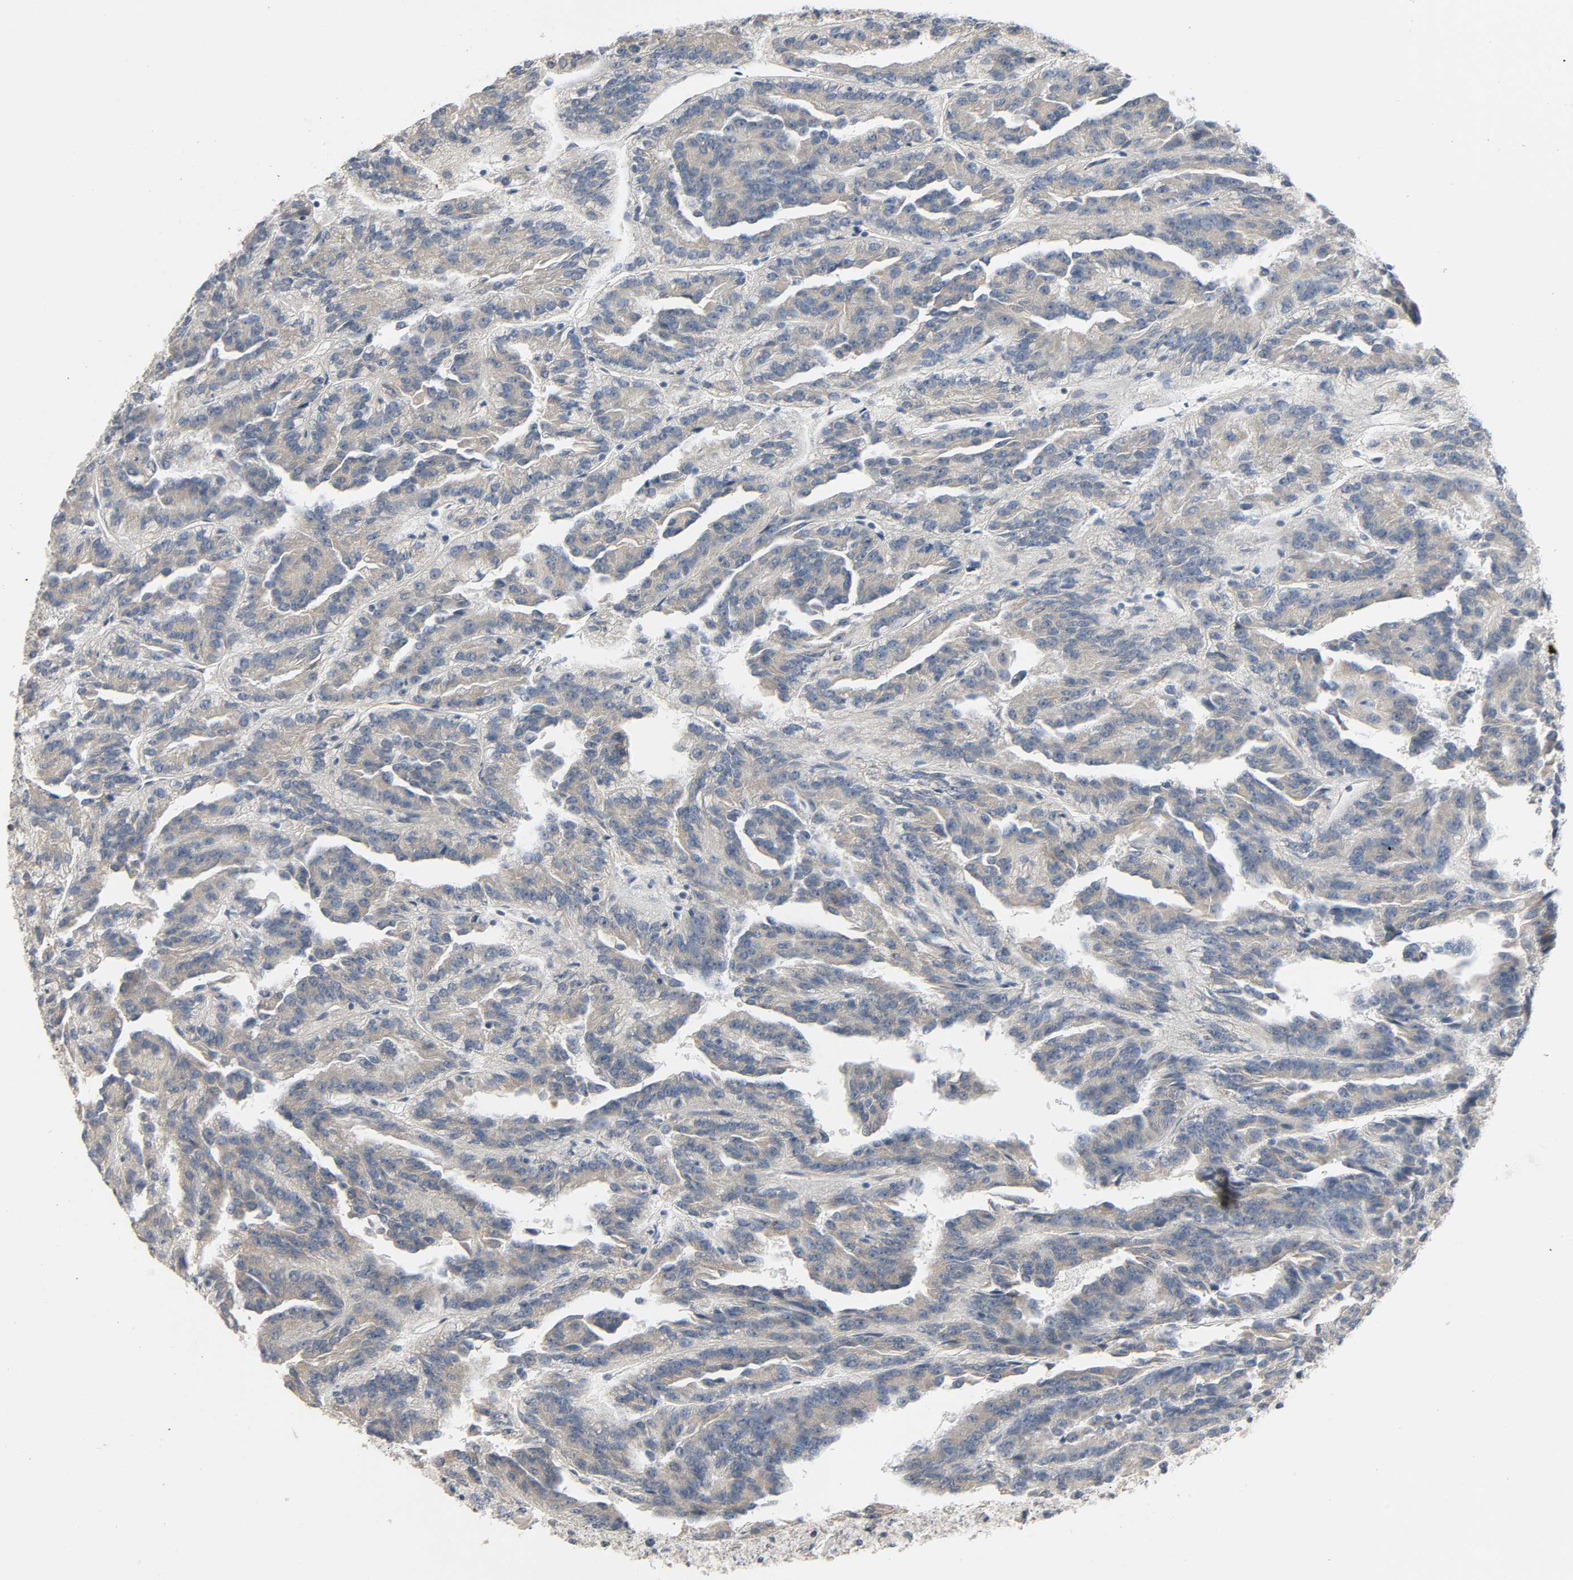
{"staining": {"intensity": "weak", "quantity": ">75%", "location": "cytoplasmic/membranous"}, "tissue": "renal cancer", "cell_type": "Tumor cells", "image_type": "cancer", "snomed": [{"axis": "morphology", "description": "Adenocarcinoma, NOS"}, {"axis": "topography", "description": "Kidney"}], "caption": "DAB immunohistochemical staining of human renal cancer (adenocarcinoma) demonstrates weak cytoplasmic/membranous protein staining in approximately >75% of tumor cells.", "gene": "LIMCH1", "patient": {"sex": "male", "age": 46}}